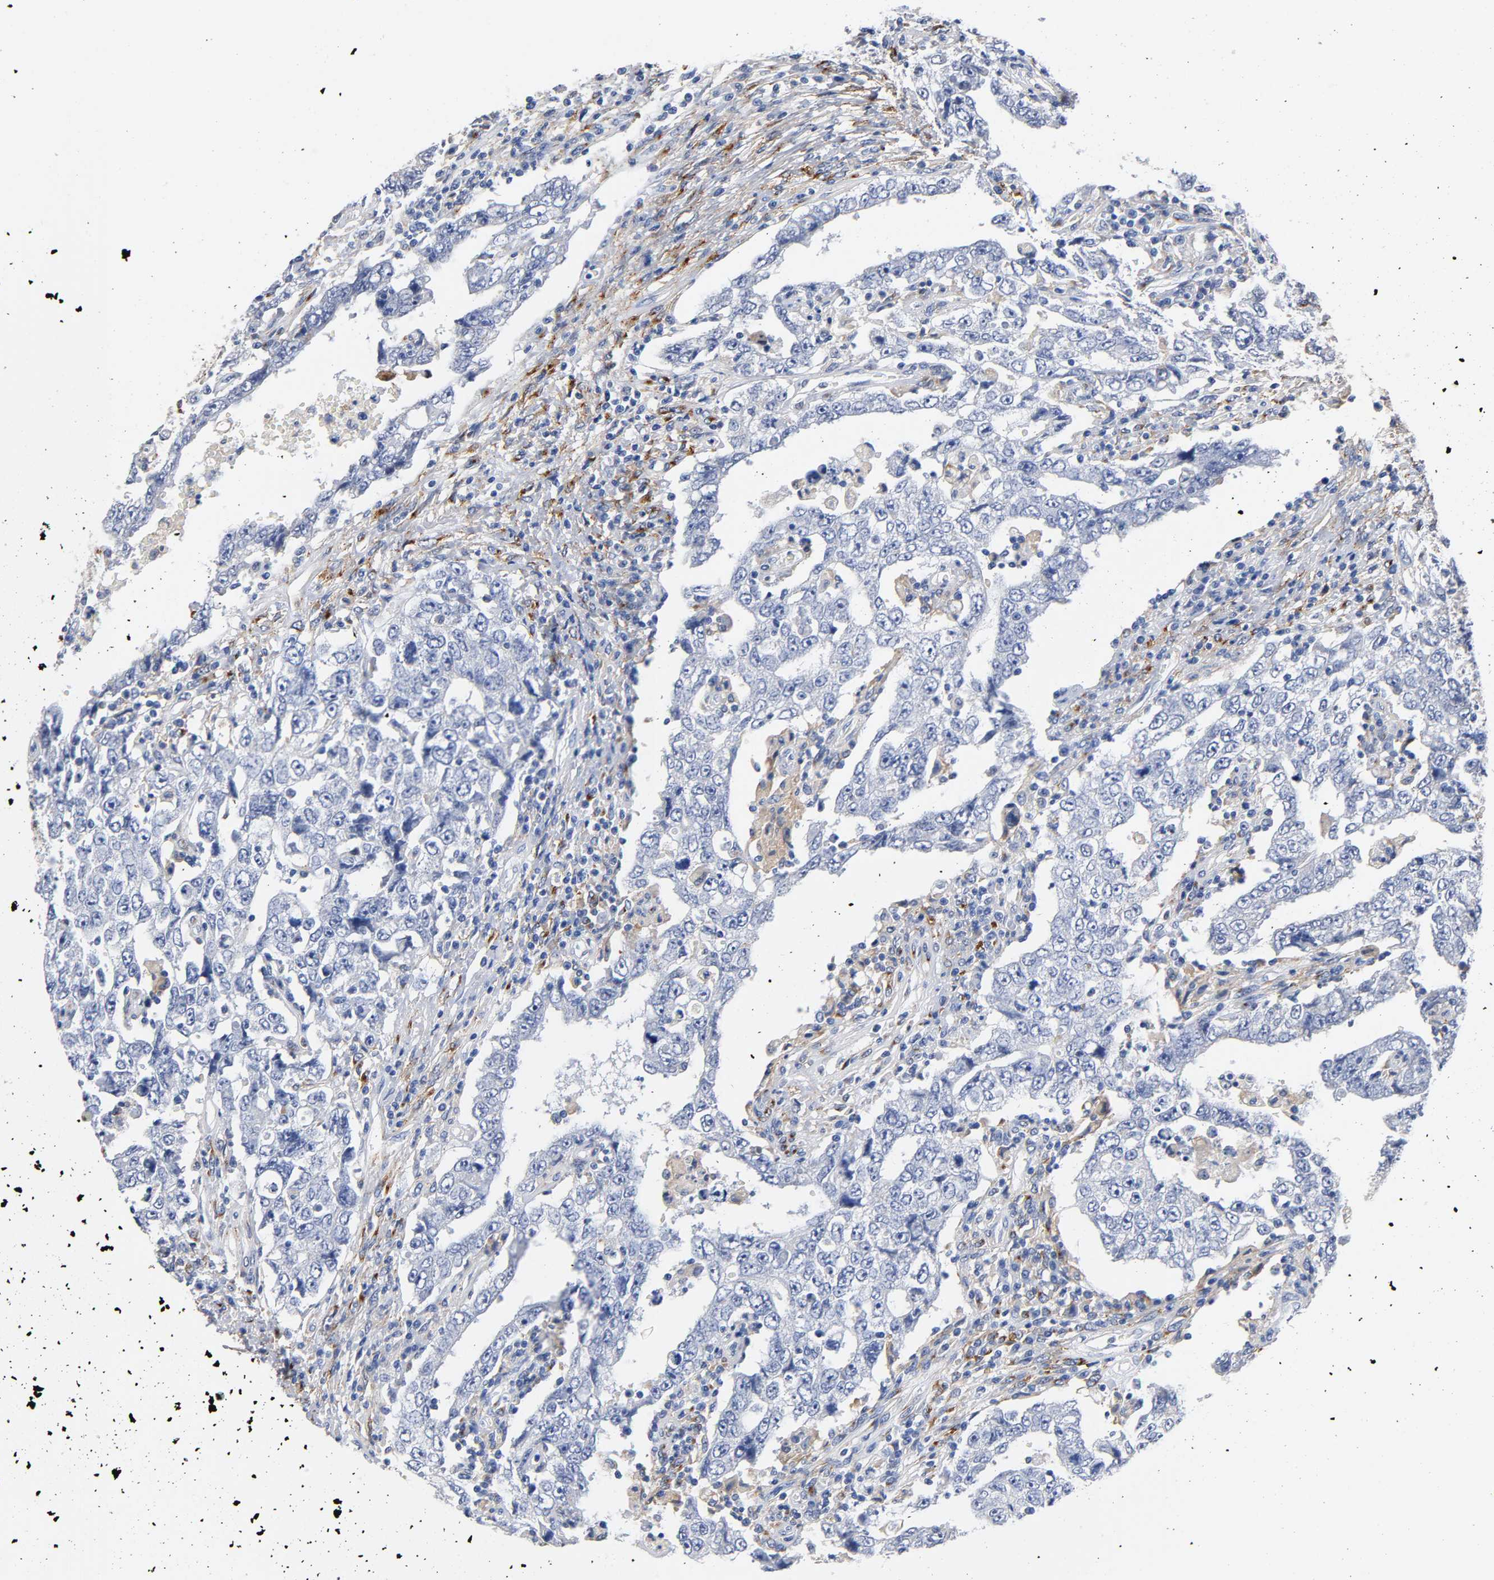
{"staining": {"intensity": "negative", "quantity": "none", "location": "none"}, "tissue": "testis cancer", "cell_type": "Tumor cells", "image_type": "cancer", "snomed": [{"axis": "morphology", "description": "Carcinoma, Embryonal, NOS"}, {"axis": "topography", "description": "Testis"}], "caption": "Immunohistochemistry (IHC) of testis cancer (embryonal carcinoma) reveals no staining in tumor cells.", "gene": "LRP1", "patient": {"sex": "male", "age": 26}}